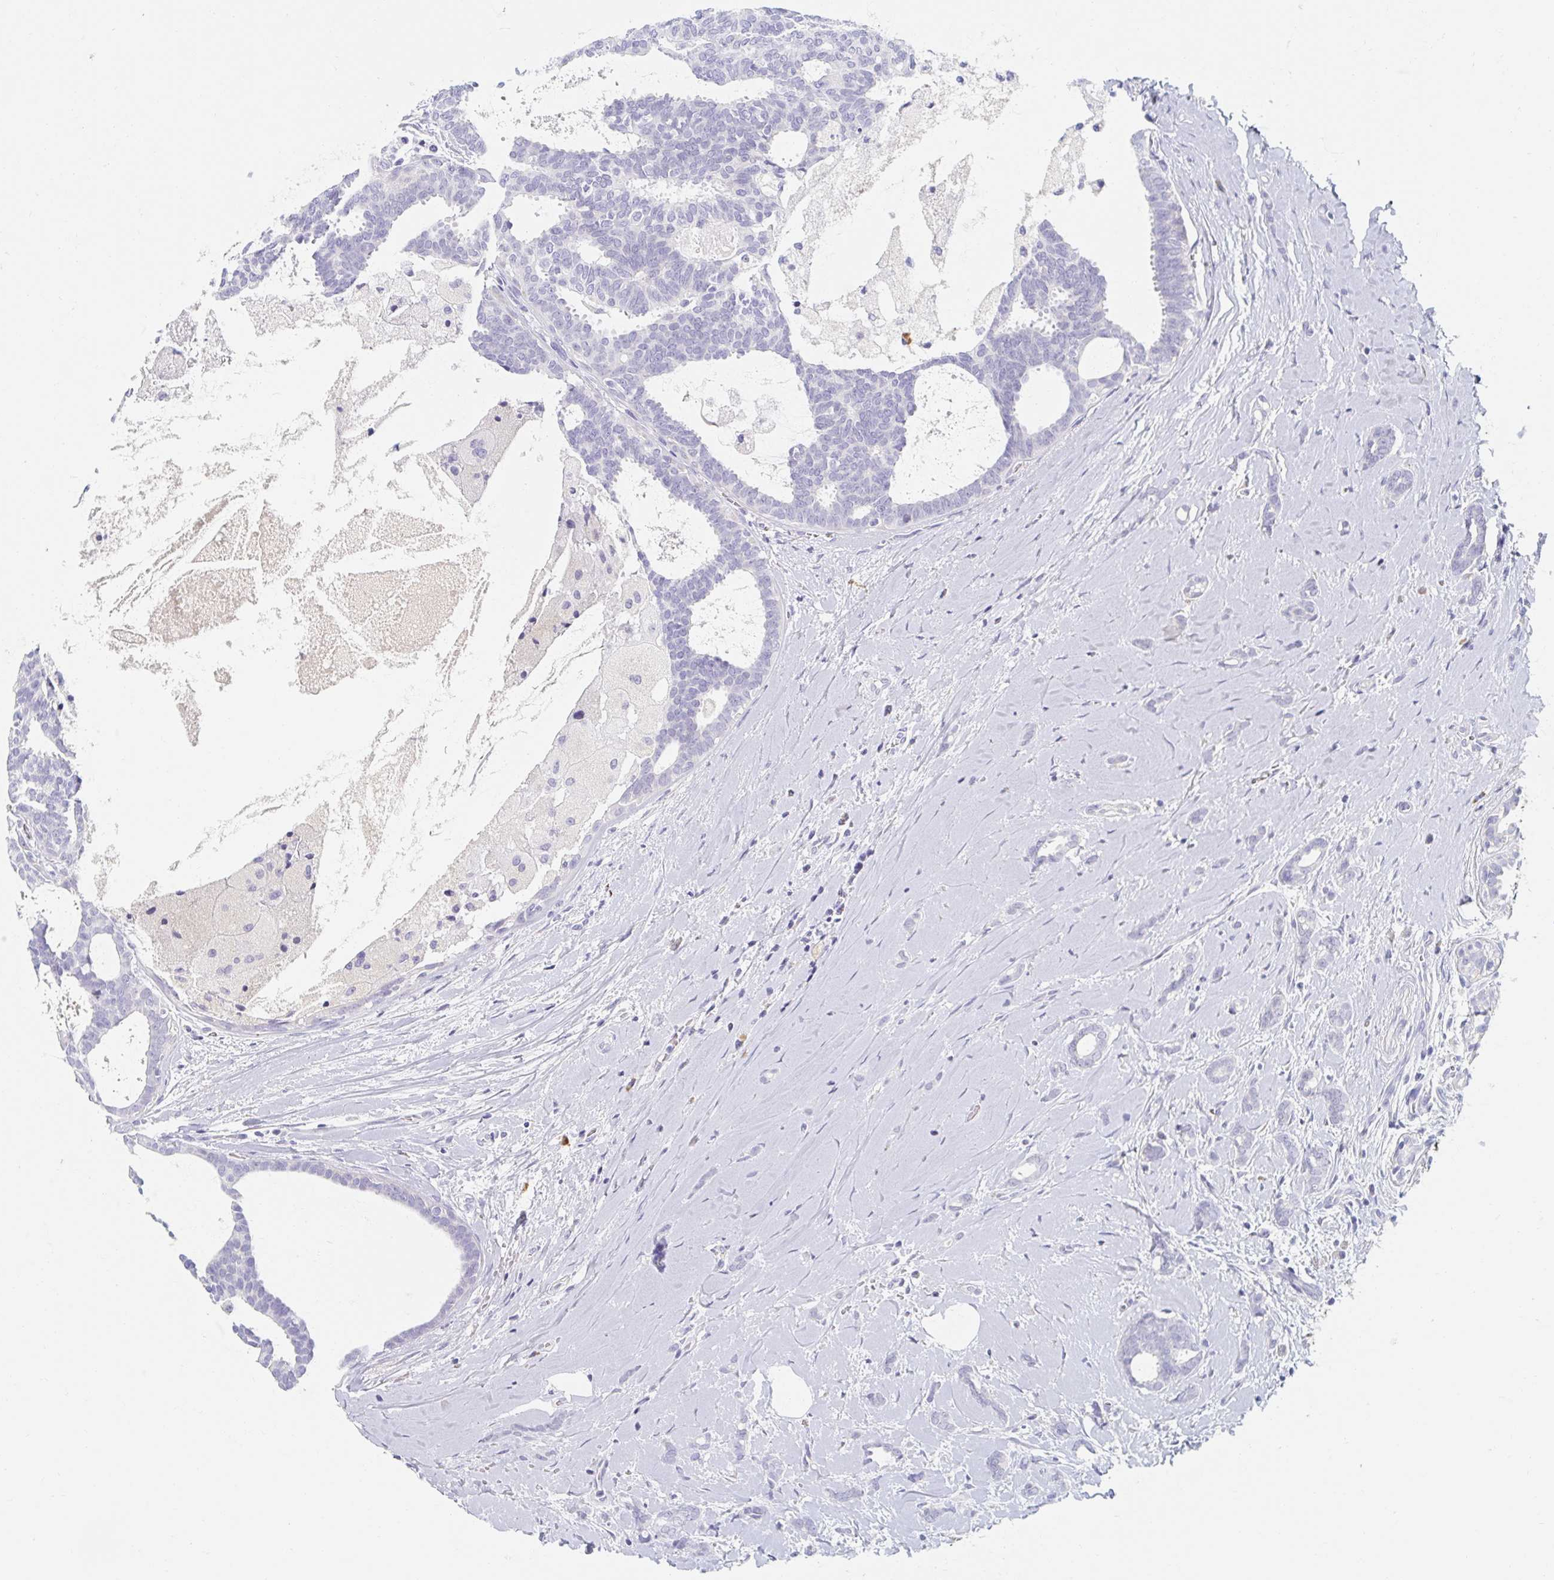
{"staining": {"intensity": "negative", "quantity": "none", "location": "none"}, "tissue": "breast cancer", "cell_type": "Tumor cells", "image_type": "cancer", "snomed": [{"axis": "morphology", "description": "Intraductal carcinoma, in situ"}, {"axis": "morphology", "description": "Duct carcinoma"}, {"axis": "morphology", "description": "Lobular carcinoma, in situ"}, {"axis": "topography", "description": "Breast"}], "caption": "Tumor cells show no significant protein positivity in breast cancer (intraductal carcinoma,  in situ).", "gene": "MYLK2", "patient": {"sex": "female", "age": 44}}